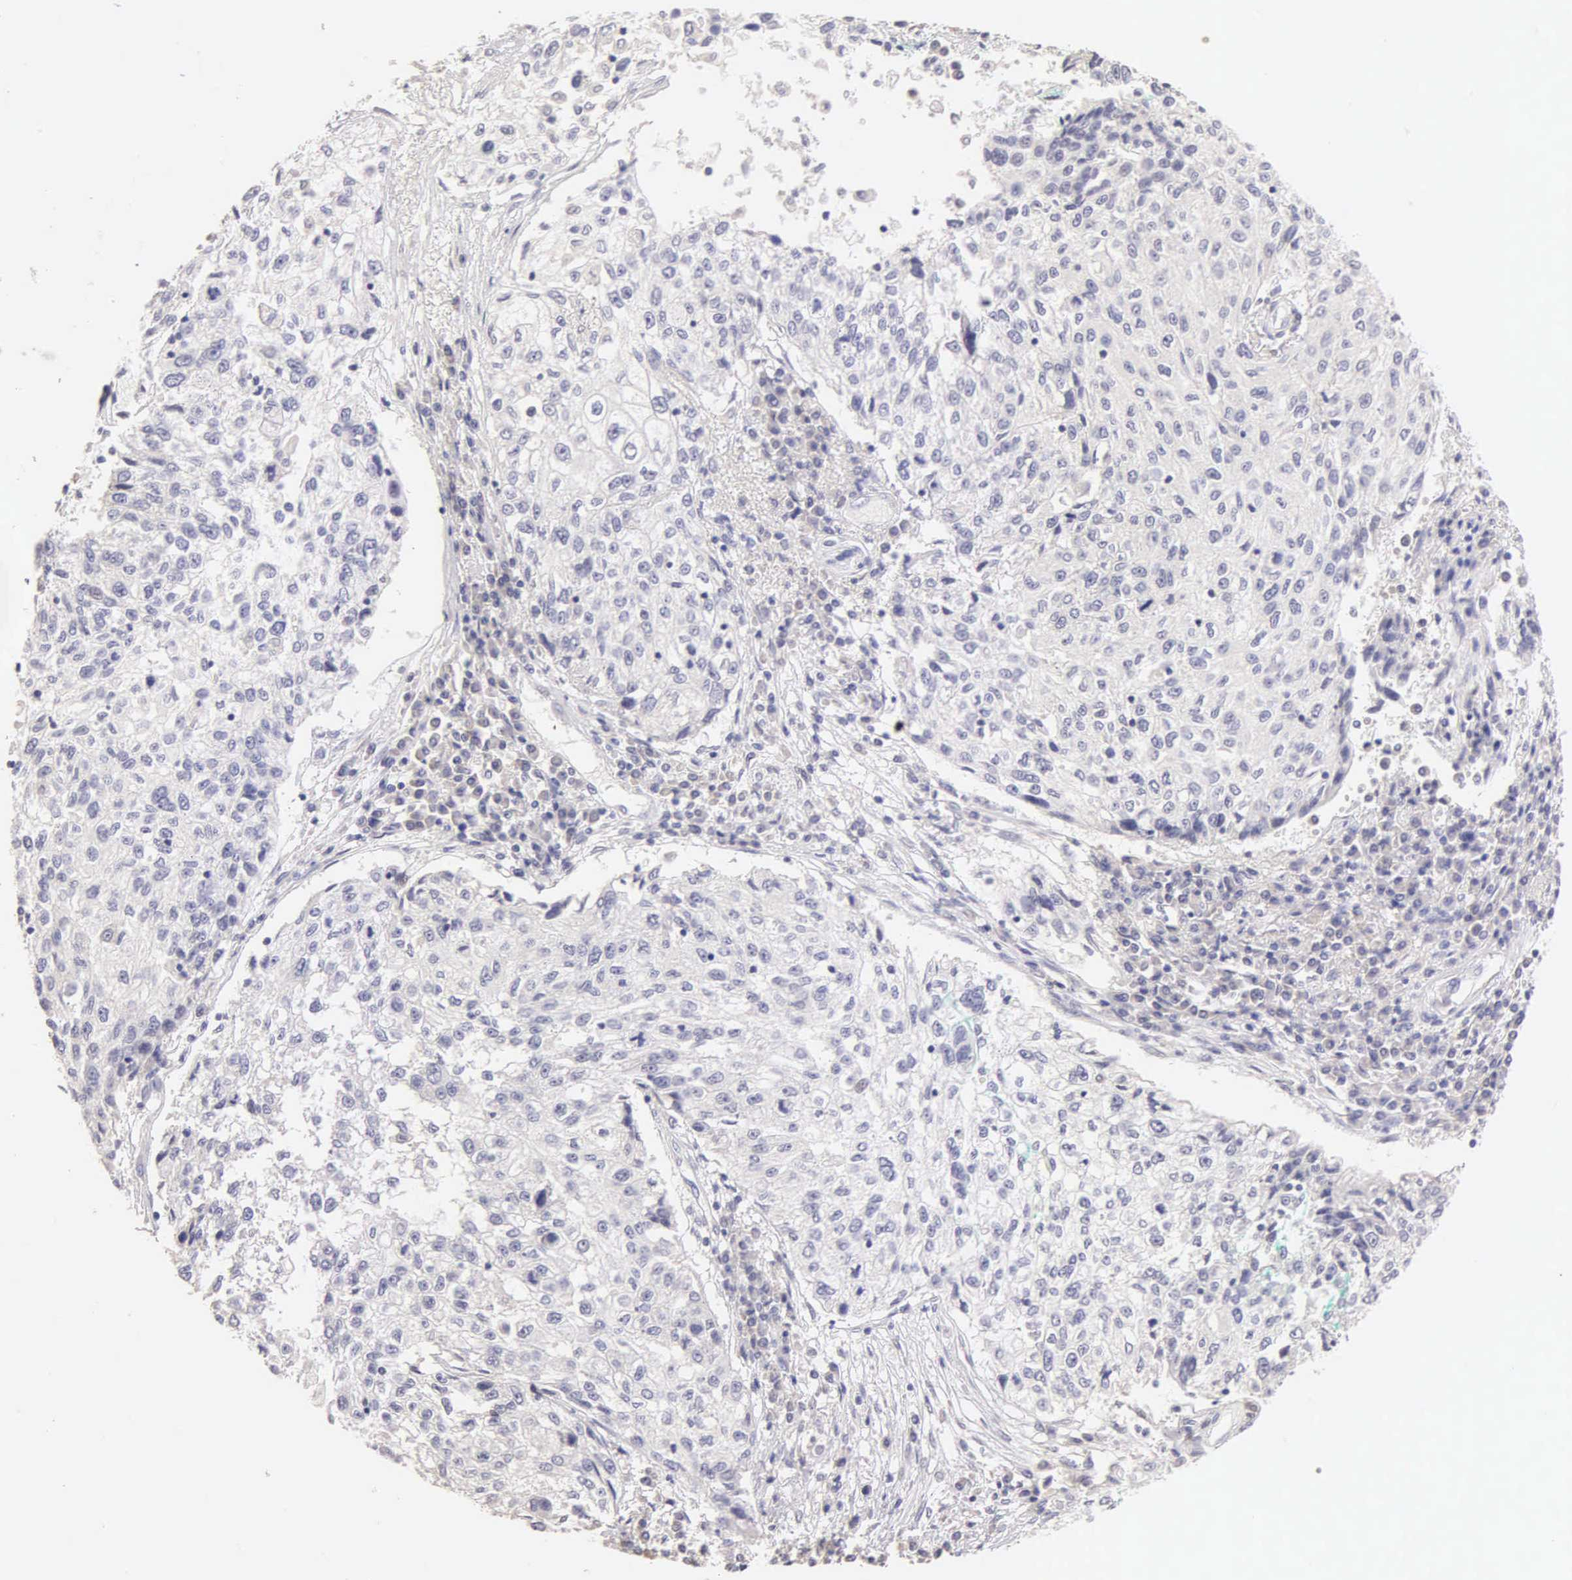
{"staining": {"intensity": "negative", "quantity": "none", "location": "none"}, "tissue": "cervical cancer", "cell_type": "Tumor cells", "image_type": "cancer", "snomed": [{"axis": "morphology", "description": "Squamous cell carcinoma, NOS"}, {"axis": "topography", "description": "Cervix"}], "caption": "IHC of human cervical cancer exhibits no staining in tumor cells.", "gene": "ESR1", "patient": {"sex": "female", "age": 57}}